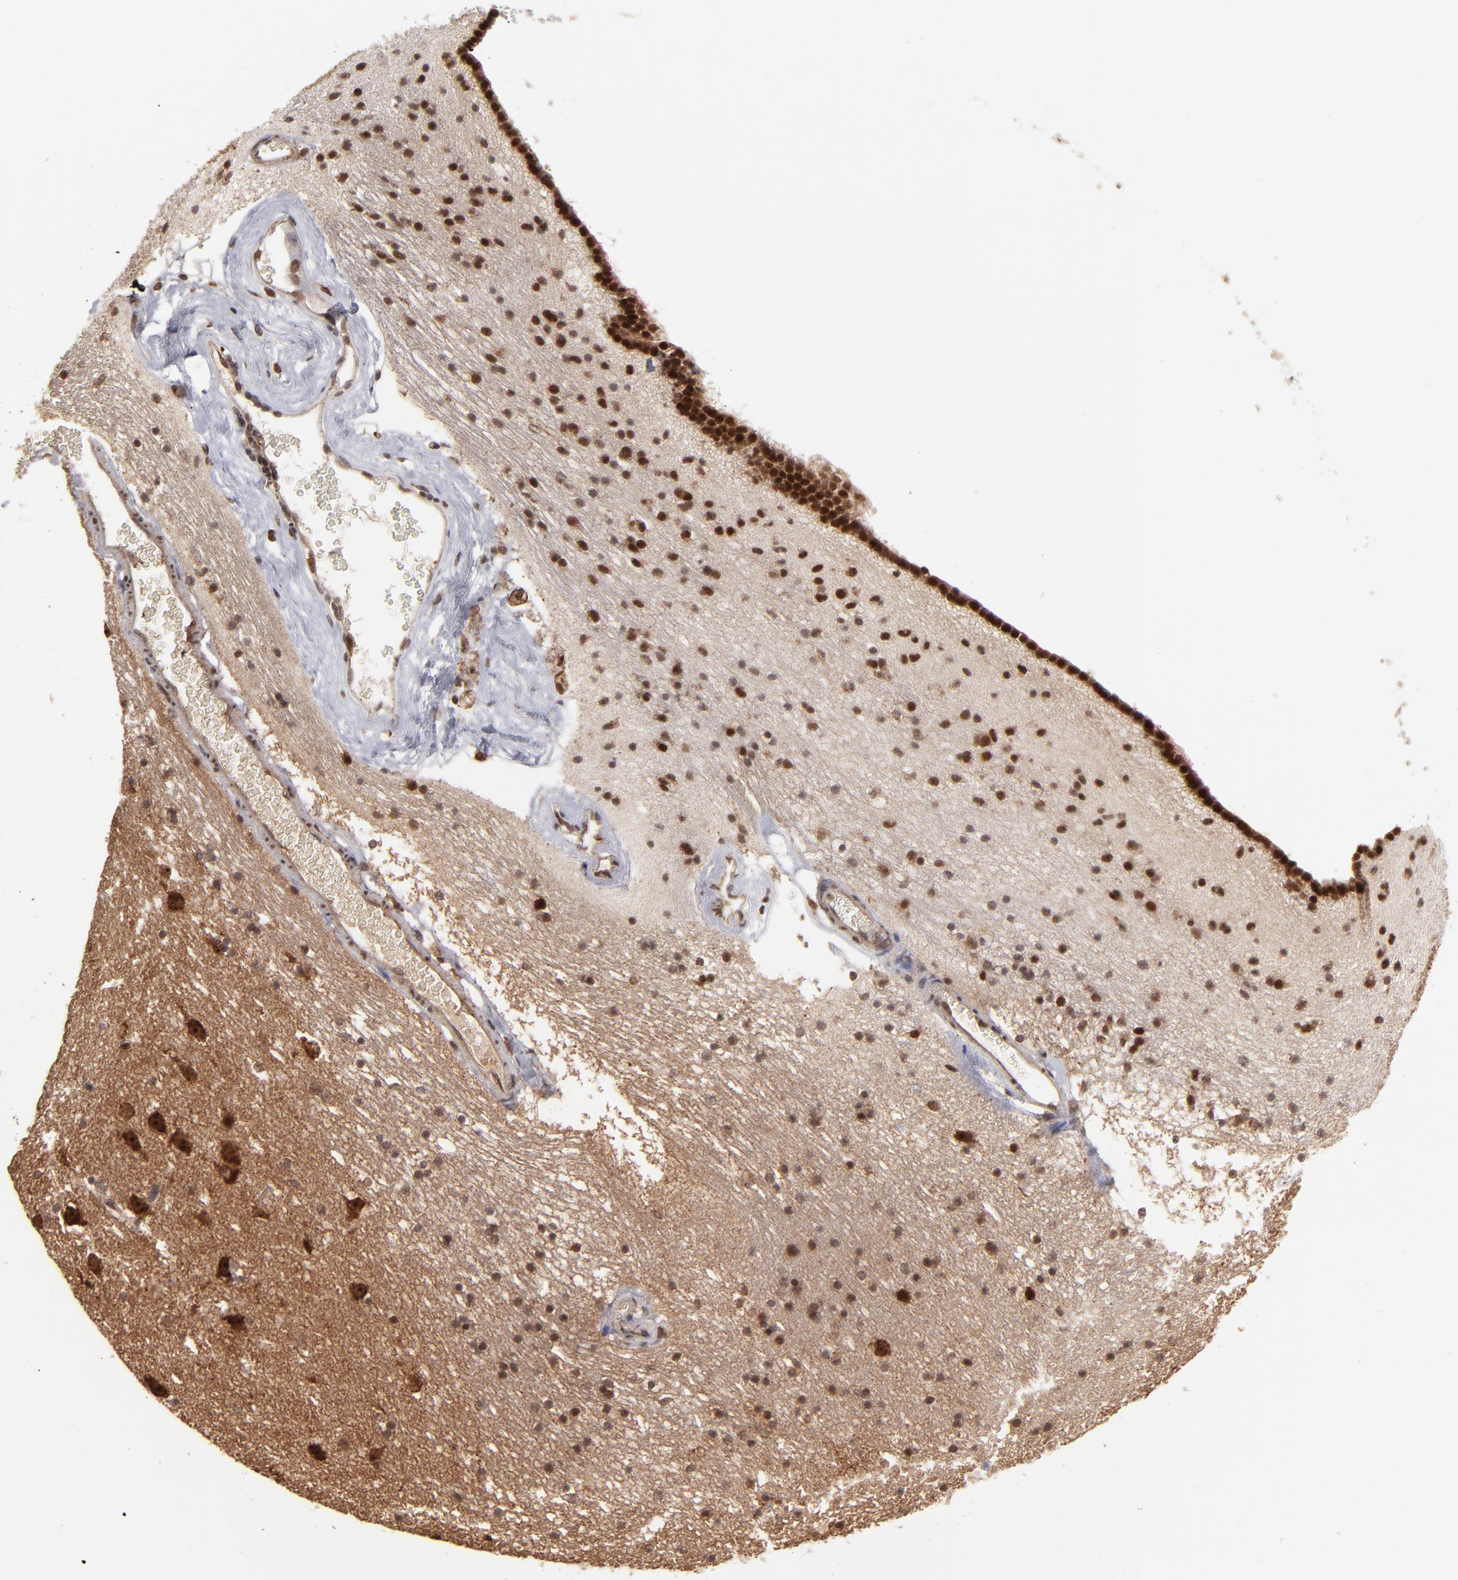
{"staining": {"intensity": "weak", "quantity": "25%-75%", "location": "cytoplasmic/membranous"}, "tissue": "caudate", "cell_type": "Glial cells", "image_type": "normal", "snomed": [{"axis": "morphology", "description": "Normal tissue, NOS"}, {"axis": "topography", "description": "Lateral ventricle wall"}], "caption": "Protein staining of normal caudate shows weak cytoplasmic/membranous staining in approximately 25%-75% of glial cells.", "gene": "RGS6", "patient": {"sex": "male", "age": 45}}